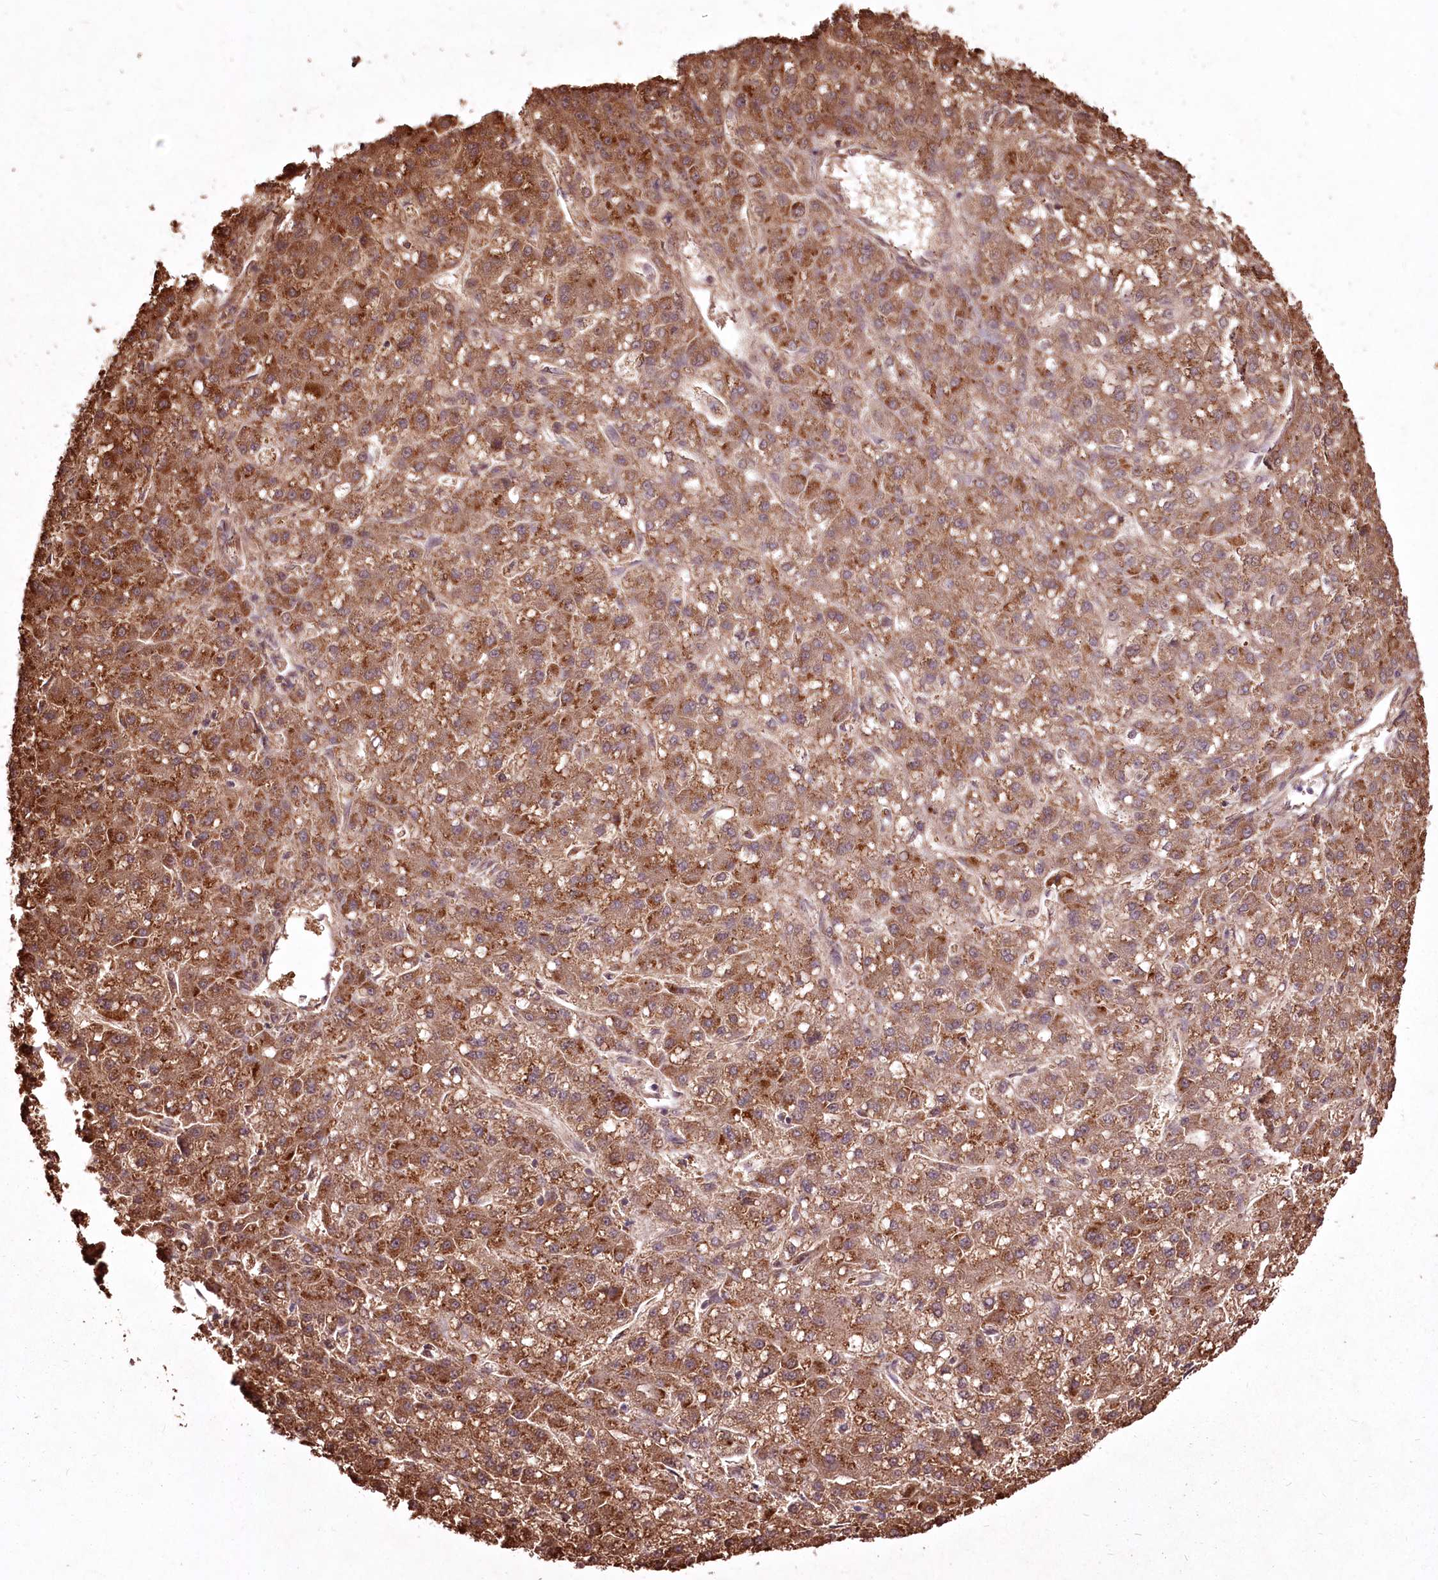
{"staining": {"intensity": "moderate", "quantity": ">75%", "location": "cytoplasmic/membranous"}, "tissue": "liver cancer", "cell_type": "Tumor cells", "image_type": "cancer", "snomed": [{"axis": "morphology", "description": "Carcinoma, Hepatocellular, NOS"}, {"axis": "topography", "description": "Liver"}], "caption": "Immunohistochemistry (IHC) micrograph of neoplastic tissue: human liver hepatocellular carcinoma stained using immunohistochemistry (IHC) exhibits medium levels of moderate protein expression localized specifically in the cytoplasmic/membranous of tumor cells, appearing as a cytoplasmic/membranous brown color.", "gene": "ADRA1D", "patient": {"sex": "male", "age": 67}}